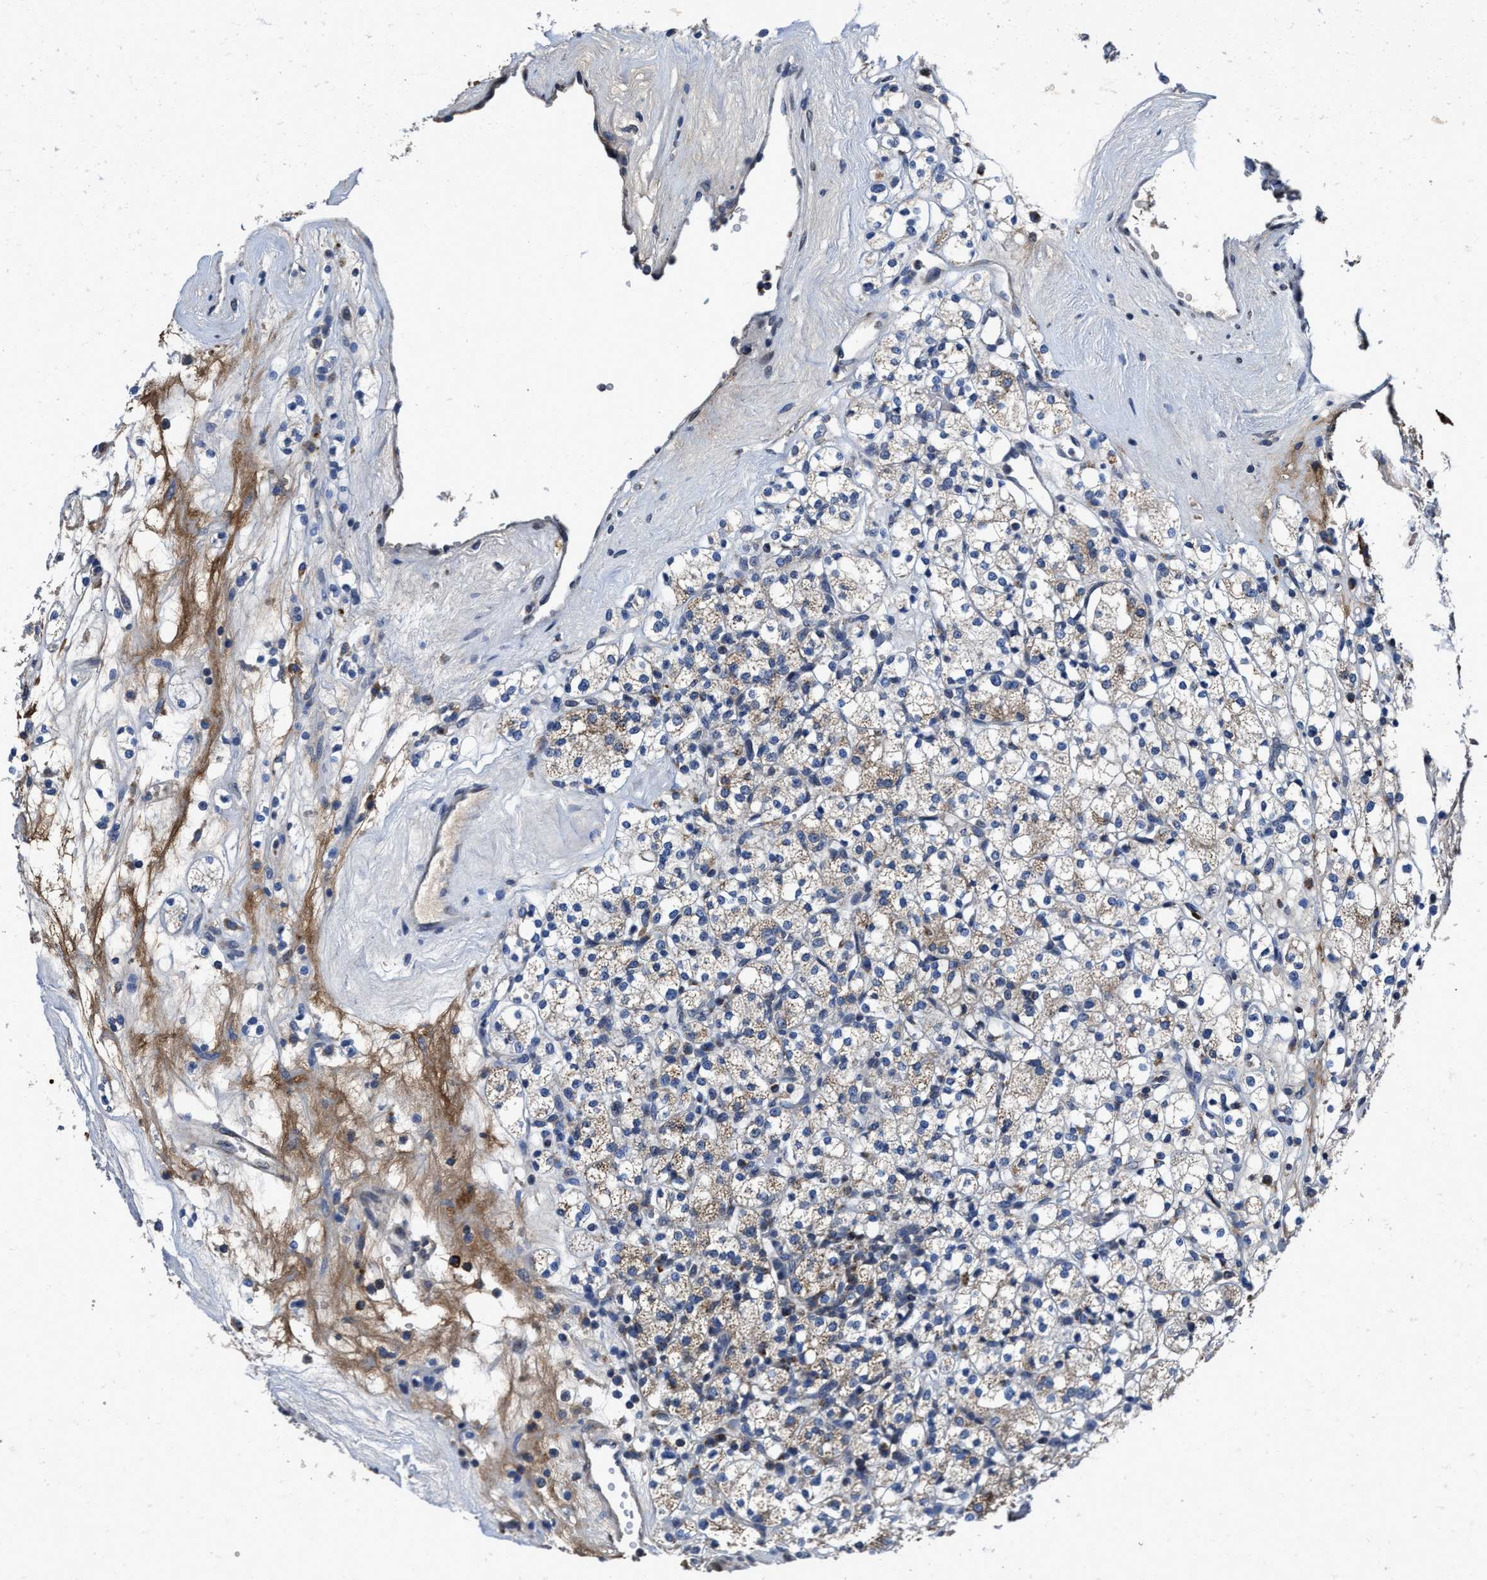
{"staining": {"intensity": "weak", "quantity": ">75%", "location": "cytoplasmic/membranous"}, "tissue": "renal cancer", "cell_type": "Tumor cells", "image_type": "cancer", "snomed": [{"axis": "morphology", "description": "Adenocarcinoma, NOS"}, {"axis": "topography", "description": "Kidney"}], "caption": "This photomicrograph demonstrates renal cancer stained with immunohistochemistry (IHC) to label a protein in brown. The cytoplasmic/membranous of tumor cells show weak positivity for the protein. Nuclei are counter-stained blue.", "gene": "CACNA1D", "patient": {"sex": "male", "age": 77}}